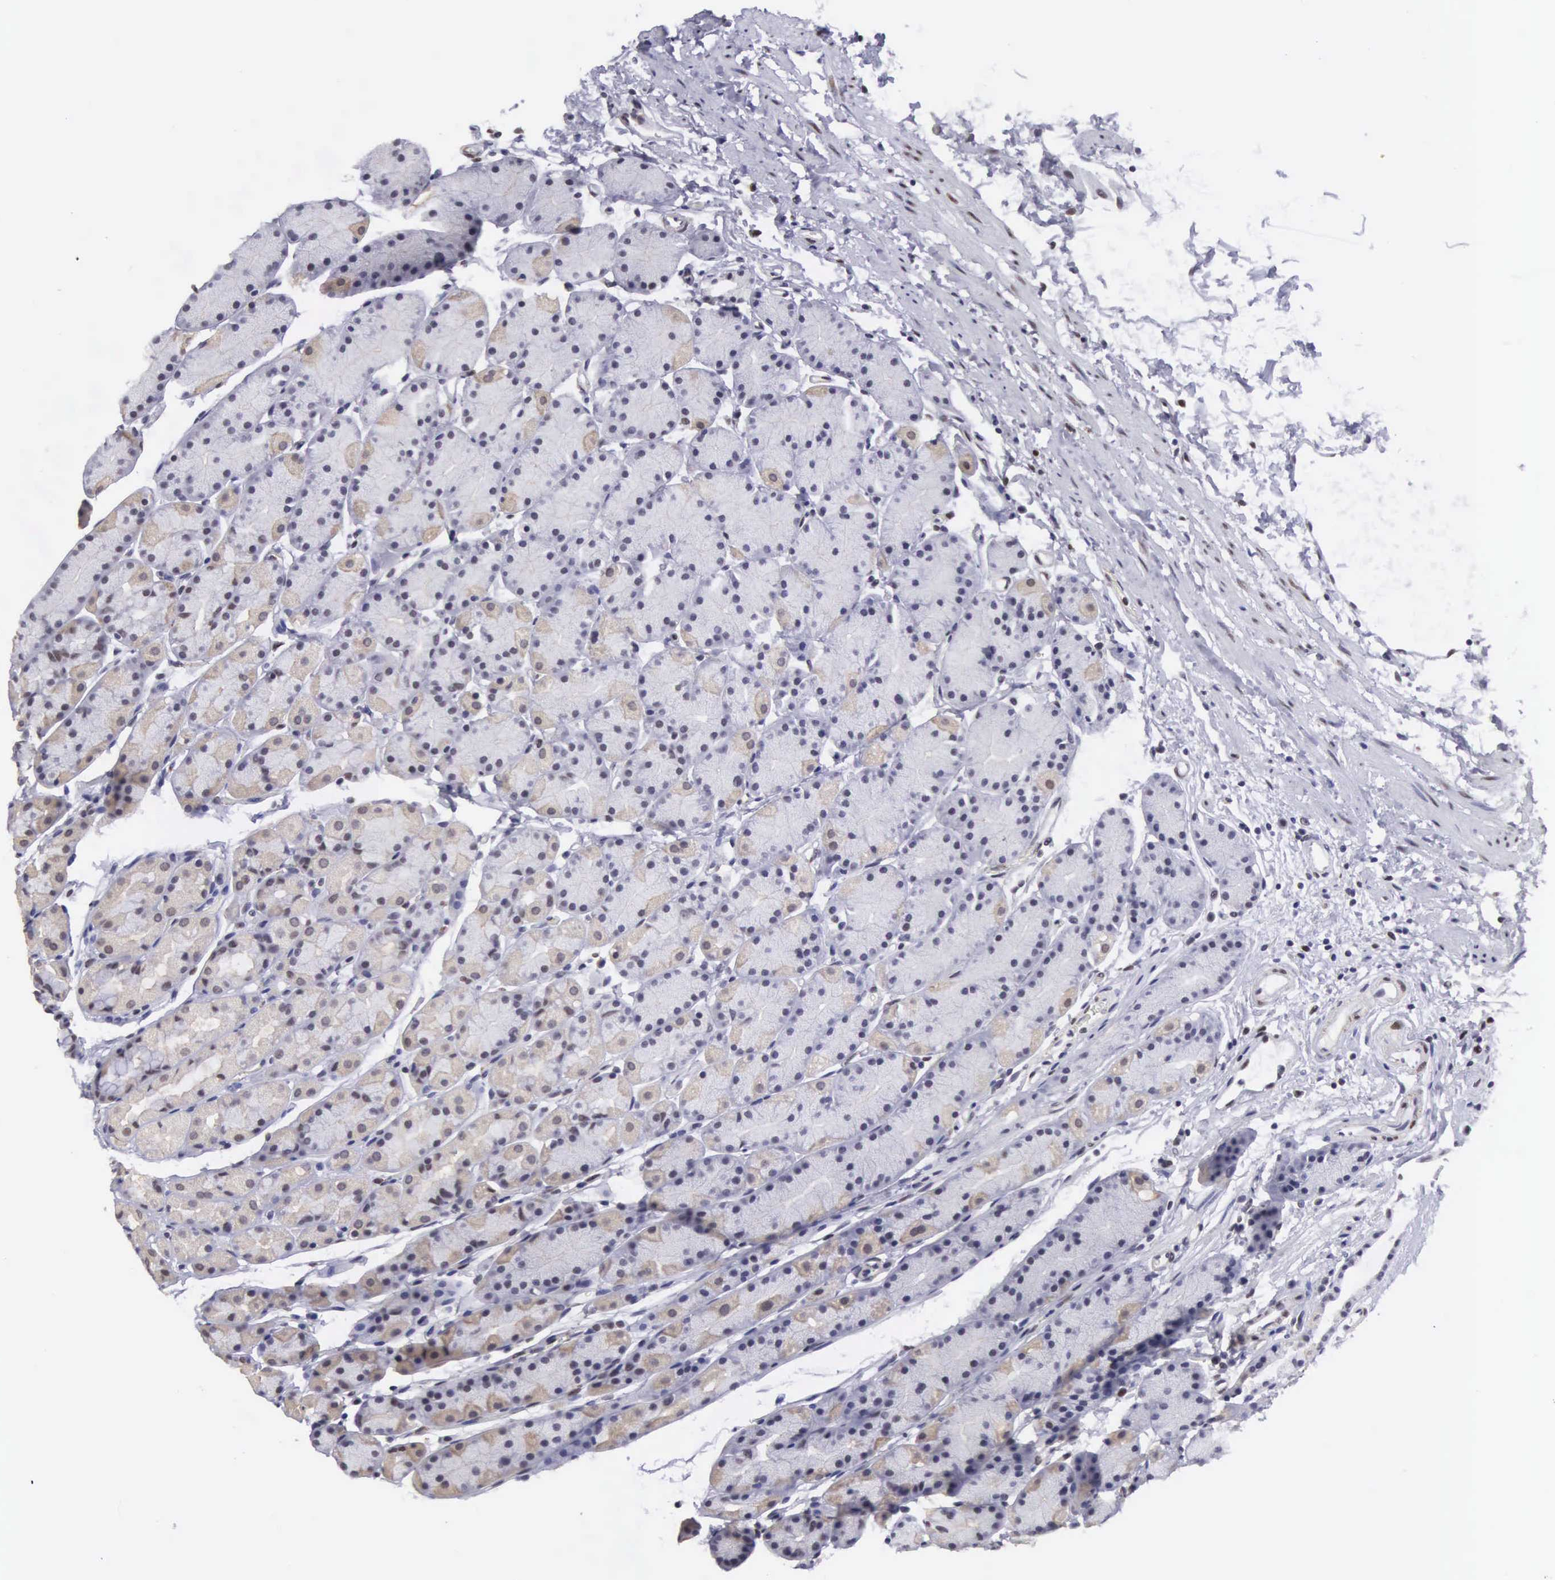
{"staining": {"intensity": "weak", "quantity": "25%-75%", "location": "cytoplasmic/membranous"}, "tissue": "stomach", "cell_type": "Glandular cells", "image_type": "normal", "snomed": [{"axis": "morphology", "description": "Adenocarcinoma, NOS"}, {"axis": "topography", "description": "Stomach, upper"}], "caption": "Weak cytoplasmic/membranous positivity is identified in about 25%-75% of glandular cells in unremarkable stomach. (DAB IHC, brown staining for protein, blue staining for nuclei).", "gene": "ETV6", "patient": {"sex": "male", "age": 47}}